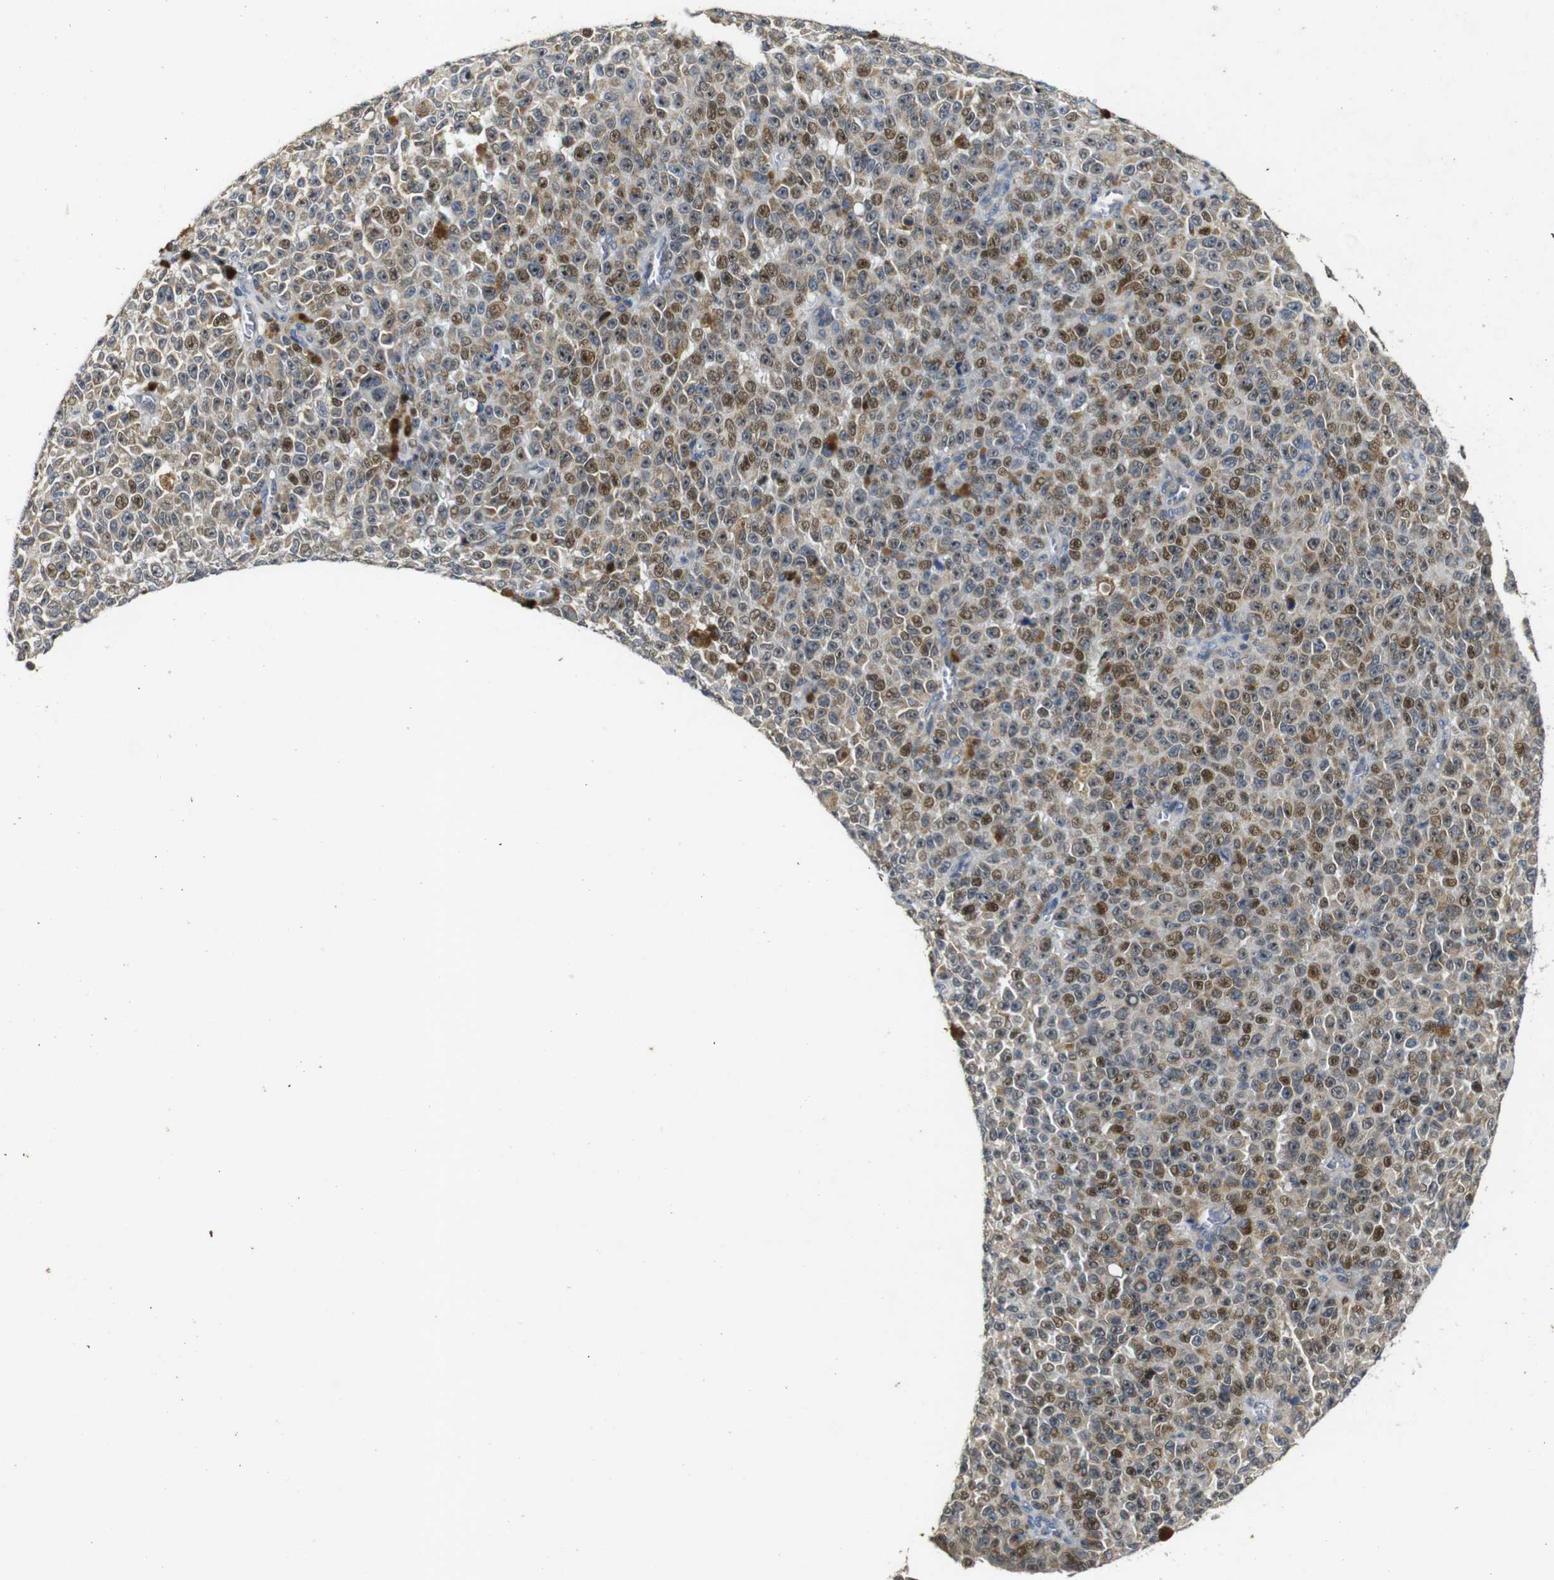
{"staining": {"intensity": "moderate", "quantity": "25%-75%", "location": "nuclear"}, "tissue": "melanoma", "cell_type": "Tumor cells", "image_type": "cancer", "snomed": [{"axis": "morphology", "description": "Malignant melanoma, NOS"}, {"axis": "topography", "description": "Skin"}], "caption": "A photomicrograph of melanoma stained for a protein displays moderate nuclear brown staining in tumor cells. (DAB (3,3'-diaminobenzidine) IHC, brown staining for protein, blue staining for nuclei).", "gene": "MAGI2", "patient": {"sex": "female", "age": 82}}